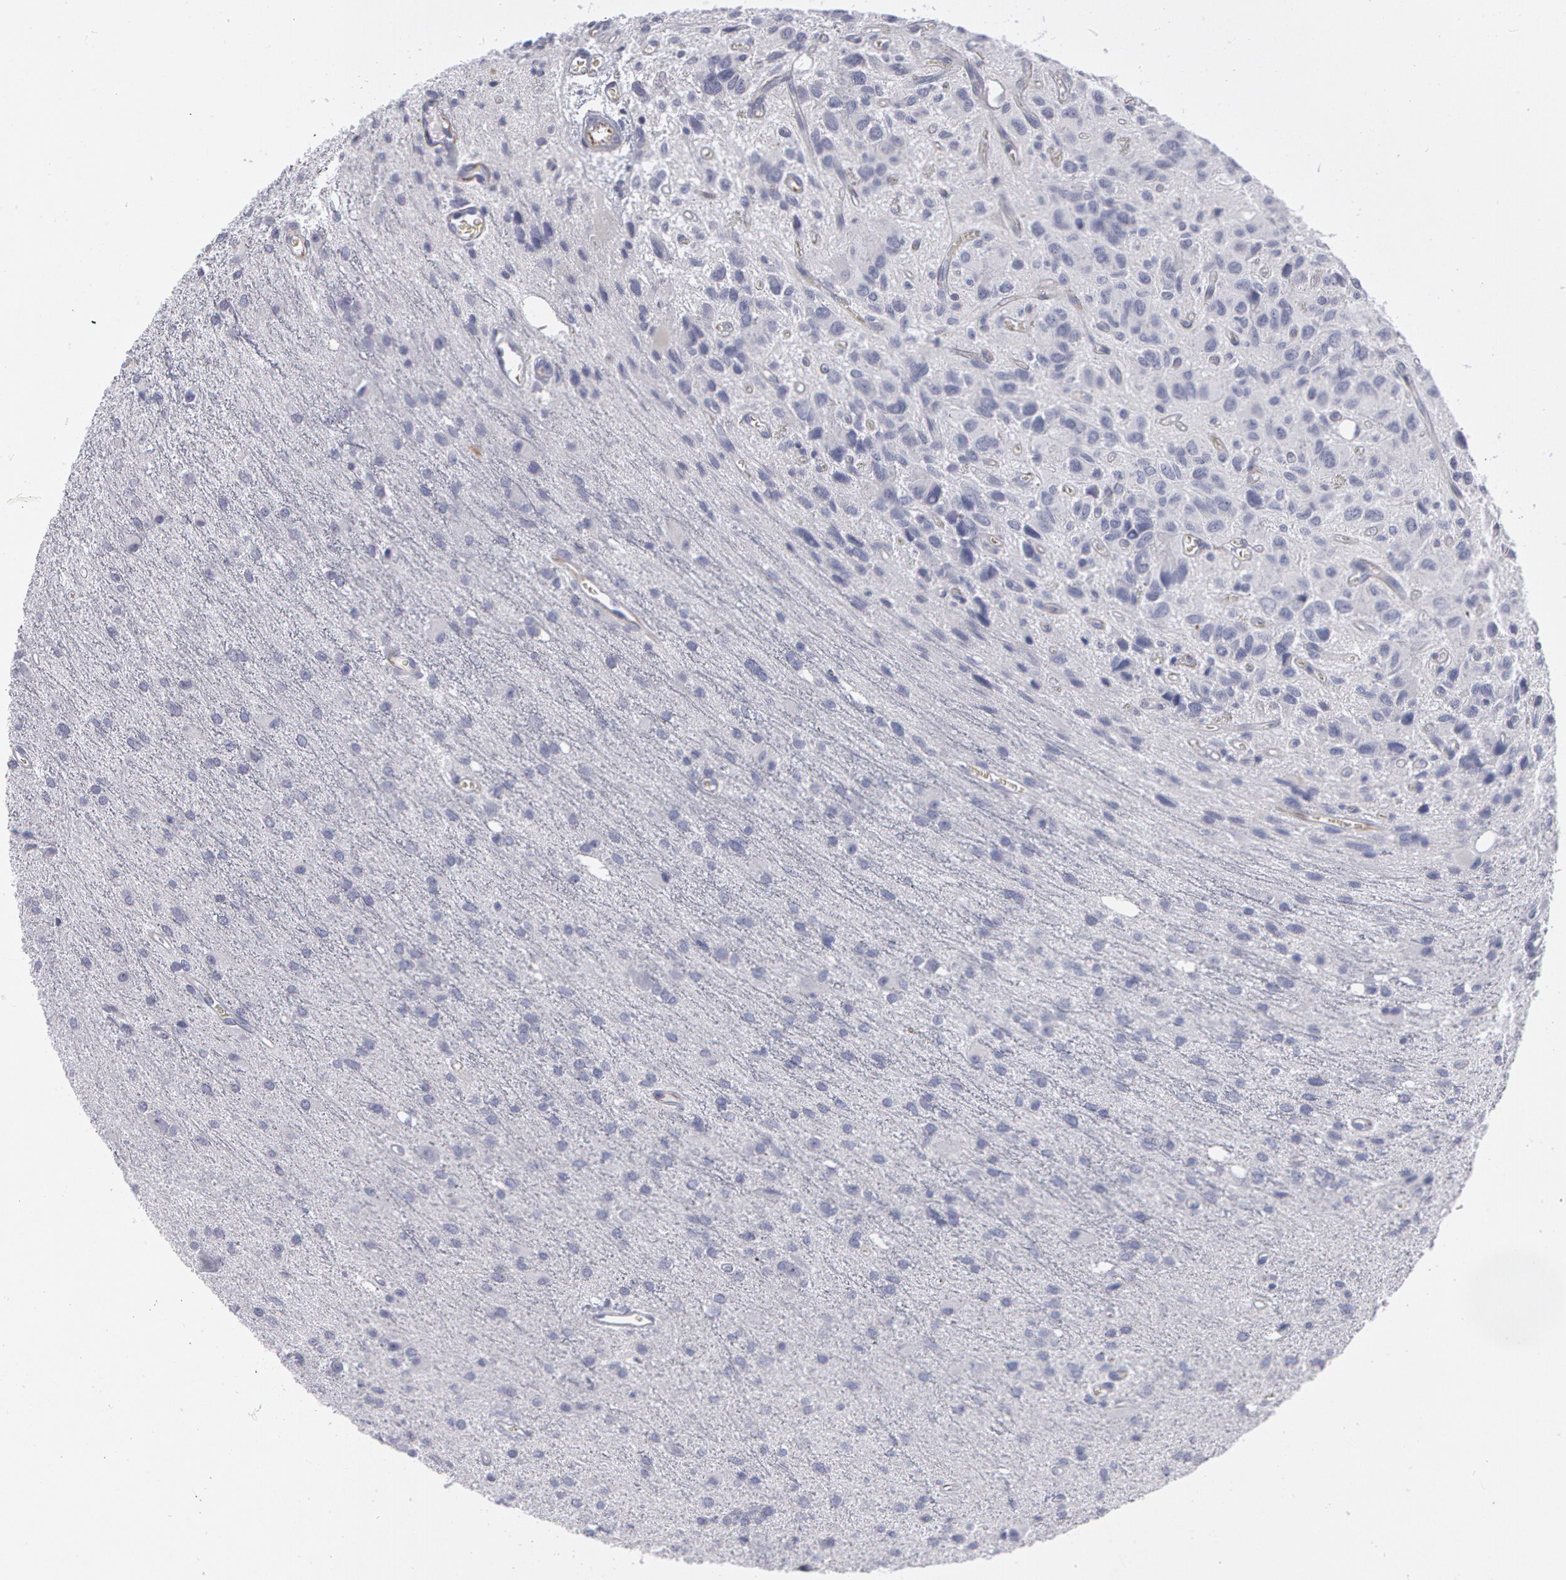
{"staining": {"intensity": "negative", "quantity": "none", "location": "none"}, "tissue": "glioma", "cell_type": "Tumor cells", "image_type": "cancer", "snomed": [{"axis": "morphology", "description": "Glioma, malignant, Low grade"}, {"axis": "topography", "description": "Brain"}], "caption": "Immunohistochemical staining of malignant glioma (low-grade) reveals no significant staining in tumor cells.", "gene": "SMC1B", "patient": {"sex": "female", "age": 15}}